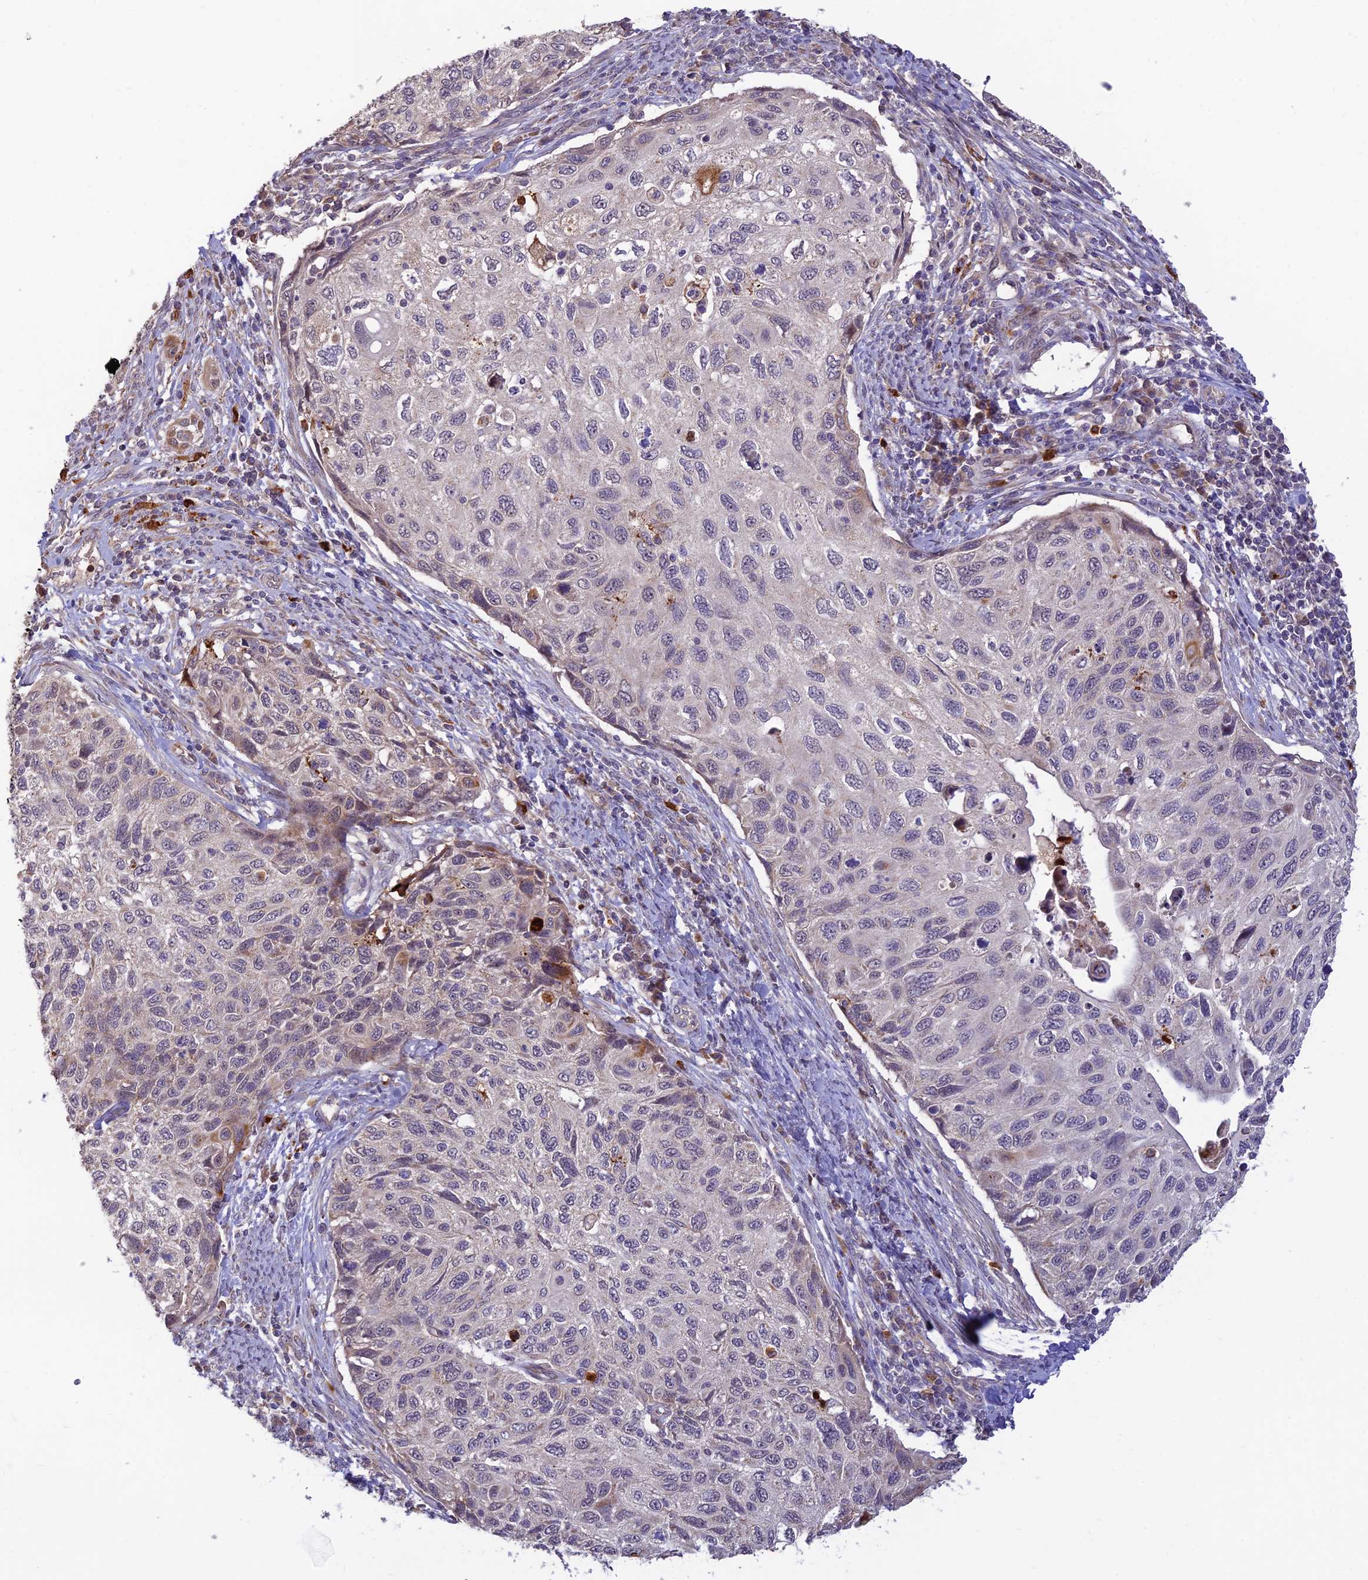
{"staining": {"intensity": "negative", "quantity": "none", "location": "none"}, "tissue": "cervical cancer", "cell_type": "Tumor cells", "image_type": "cancer", "snomed": [{"axis": "morphology", "description": "Squamous cell carcinoma, NOS"}, {"axis": "topography", "description": "Cervix"}], "caption": "IHC photomicrograph of neoplastic tissue: human cervical cancer (squamous cell carcinoma) stained with DAB reveals no significant protein positivity in tumor cells.", "gene": "ASPDH", "patient": {"sex": "female", "age": 70}}